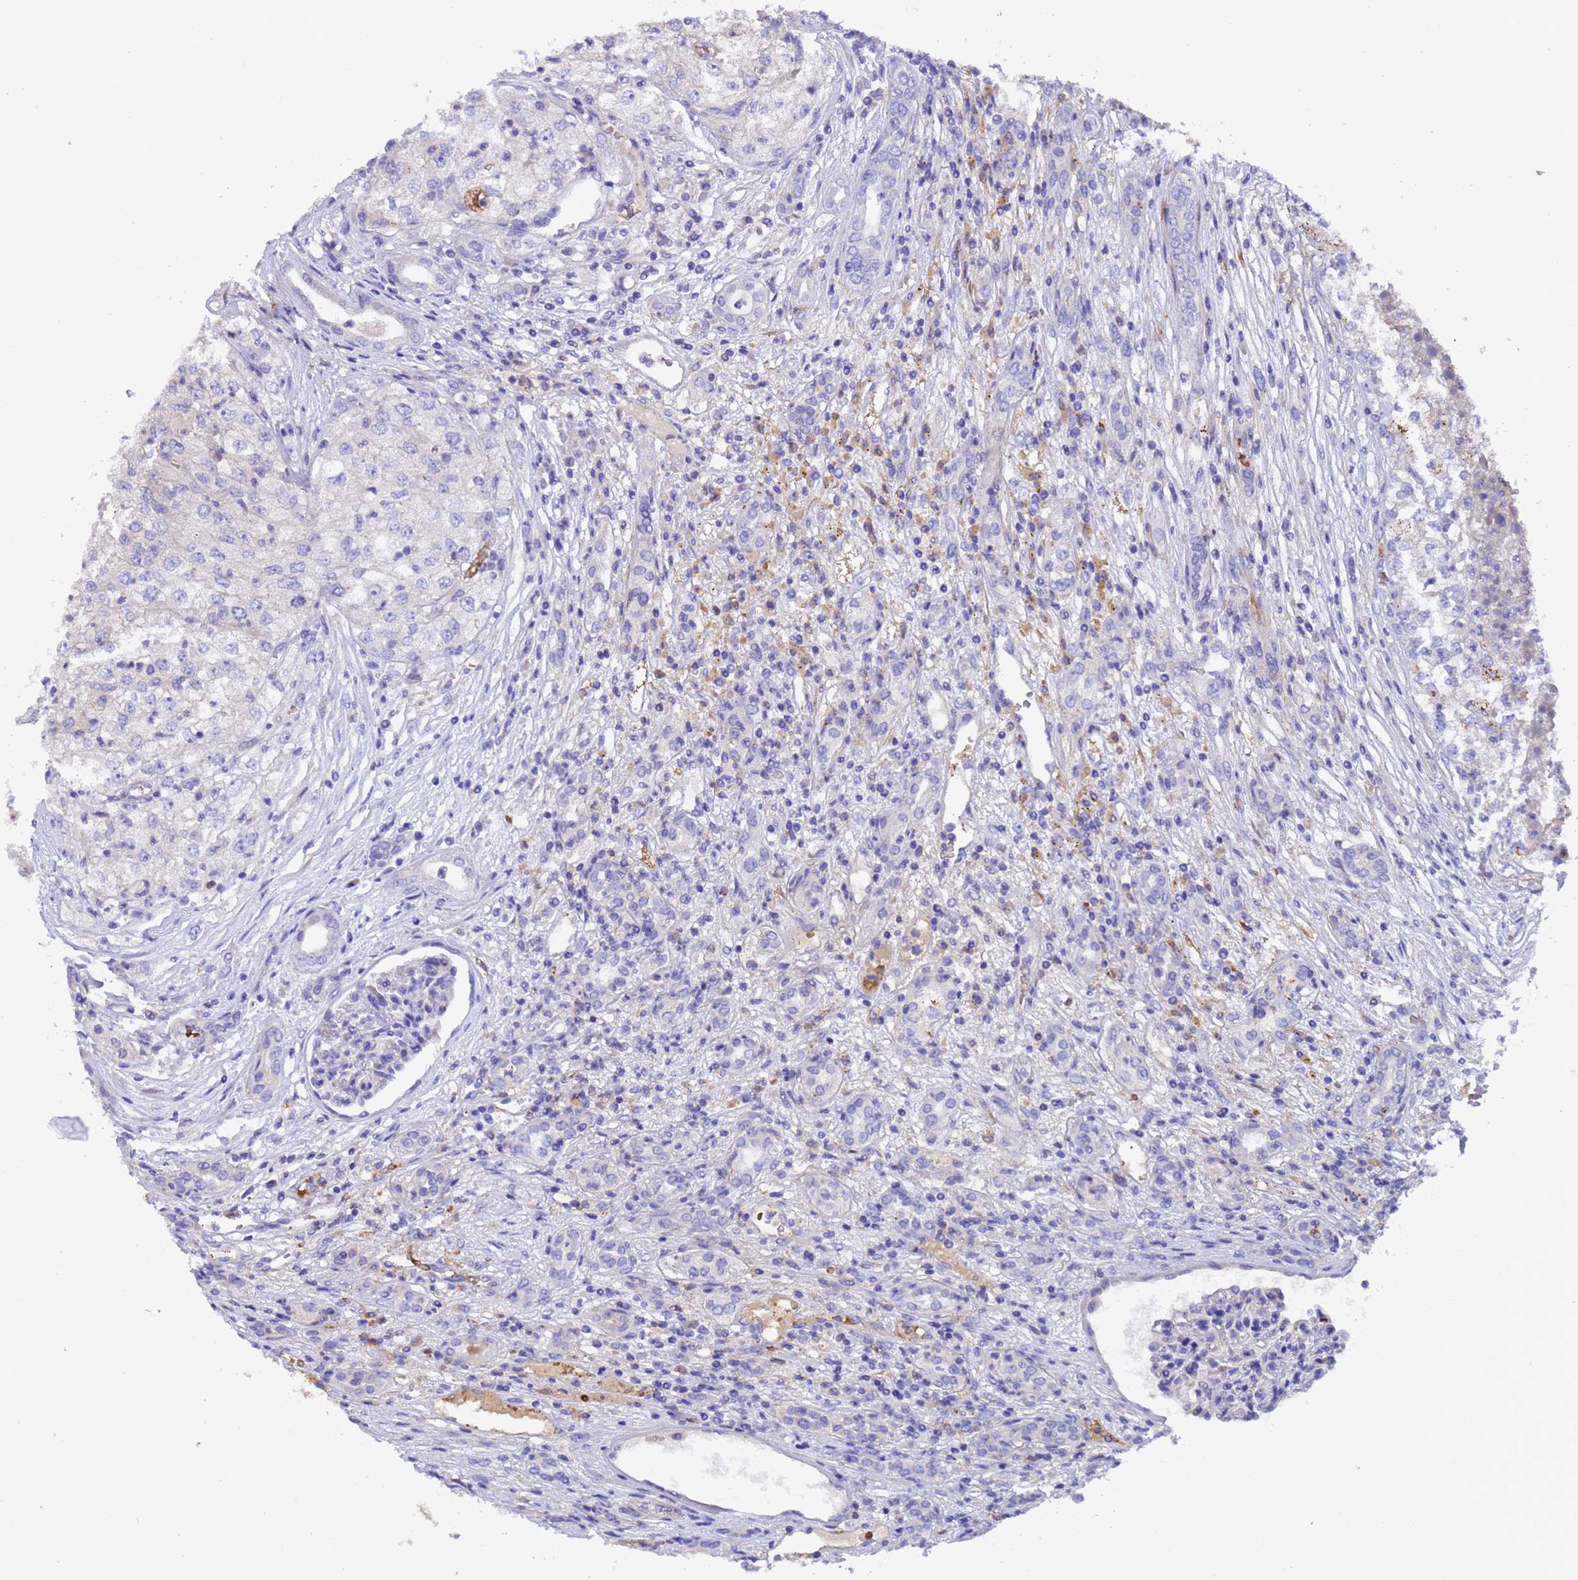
{"staining": {"intensity": "negative", "quantity": "none", "location": "none"}, "tissue": "renal cancer", "cell_type": "Tumor cells", "image_type": "cancer", "snomed": [{"axis": "morphology", "description": "Adenocarcinoma, NOS"}, {"axis": "topography", "description": "Kidney"}], "caption": "This is a photomicrograph of immunohistochemistry (IHC) staining of renal cancer (adenocarcinoma), which shows no positivity in tumor cells.", "gene": "ELP6", "patient": {"sex": "female", "age": 54}}